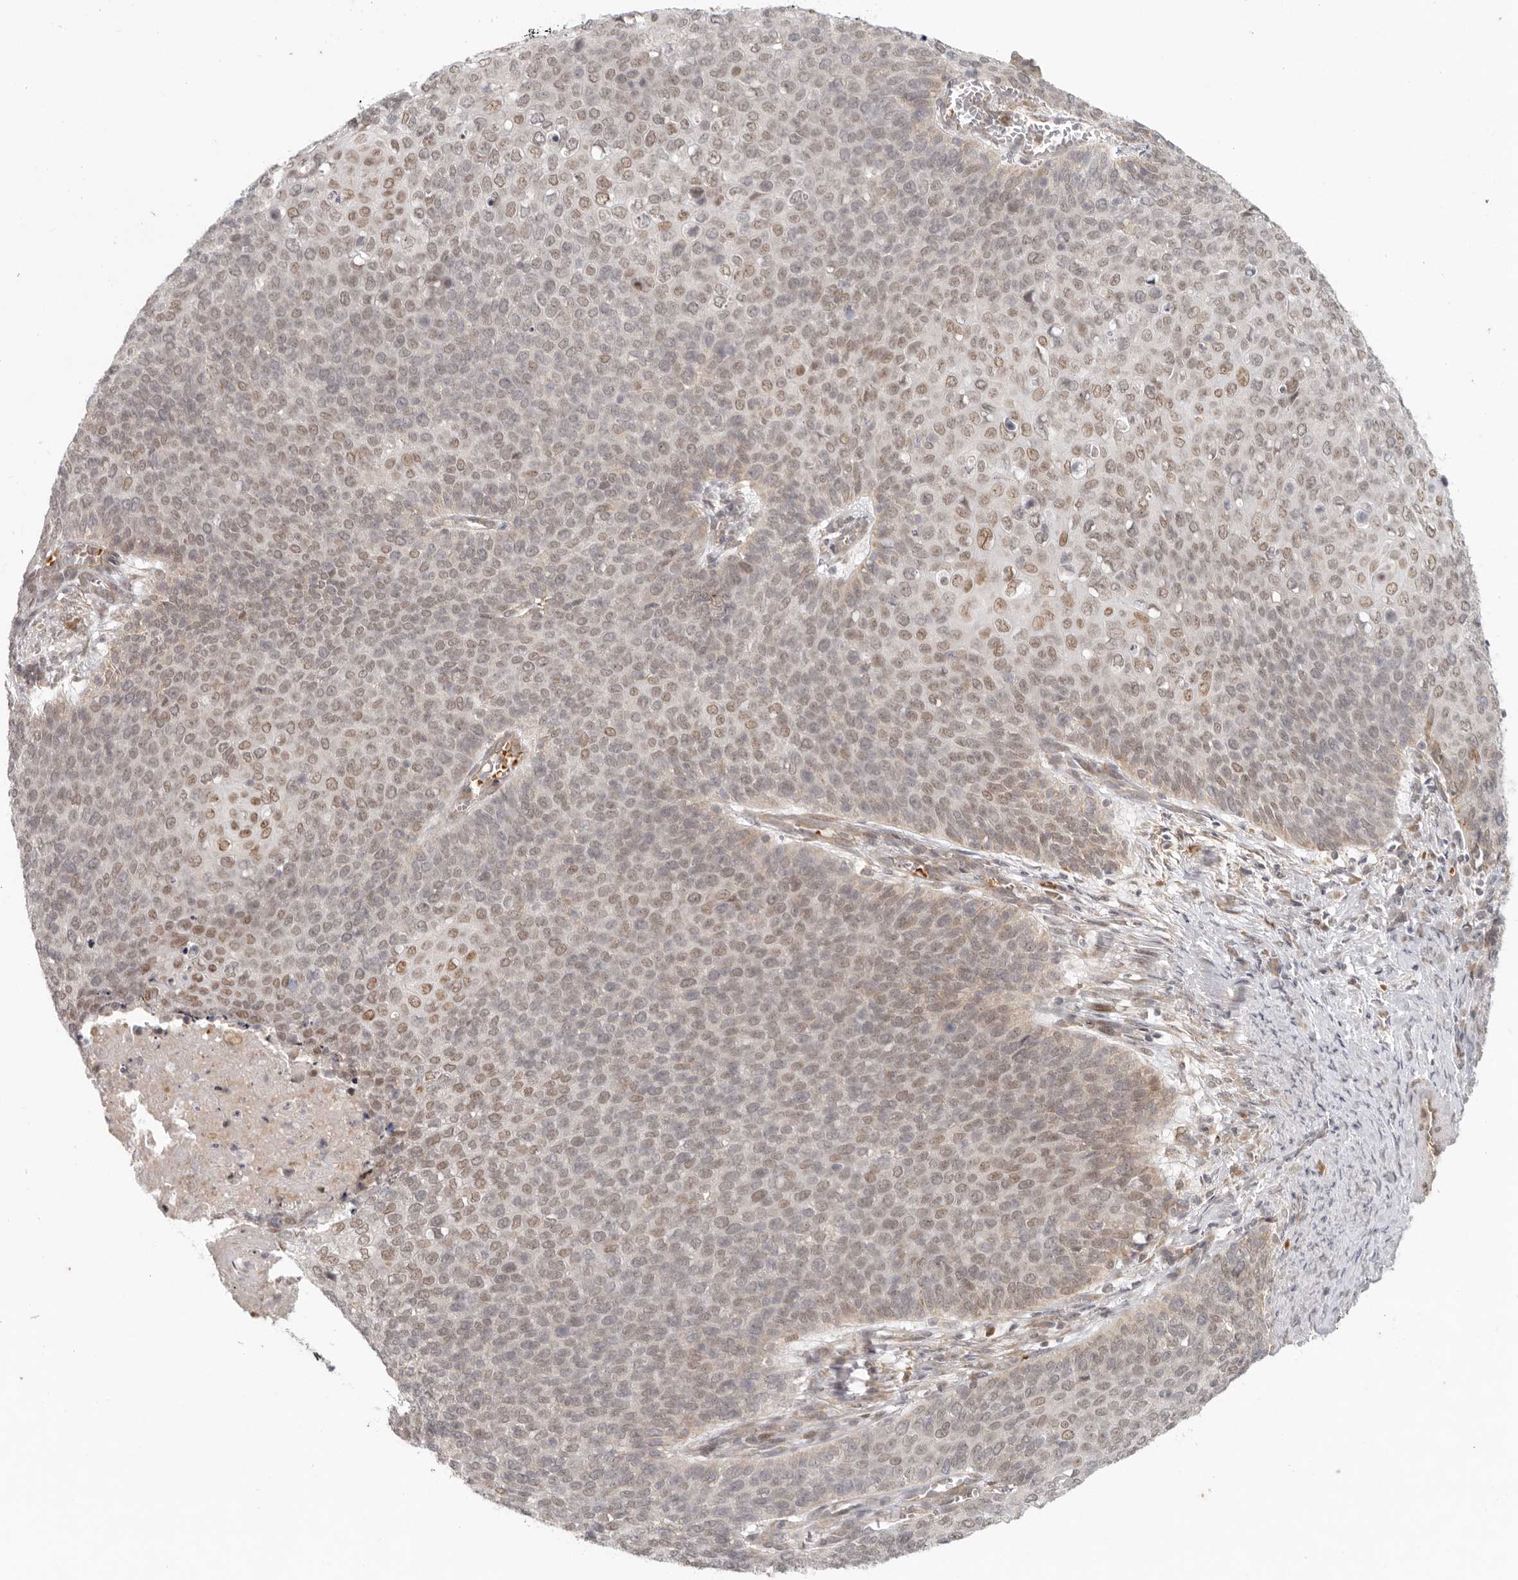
{"staining": {"intensity": "moderate", "quantity": "25%-75%", "location": "nuclear"}, "tissue": "cervical cancer", "cell_type": "Tumor cells", "image_type": "cancer", "snomed": [{"axis": "morphology", "description": "Squamous cell carcinoma, NOS"}, {"axis": "topography", "description": "Cervix"}], "caption": "IHC micrograph of cervical cancer (squamous cell carcinoma) stained for a protein (brown), which reveals medium levels of moderate nuclear staining in about 25%-75% of tumor cells.", "gene": "AHDC1", "patient": {"sex": "female", "age": 39}}